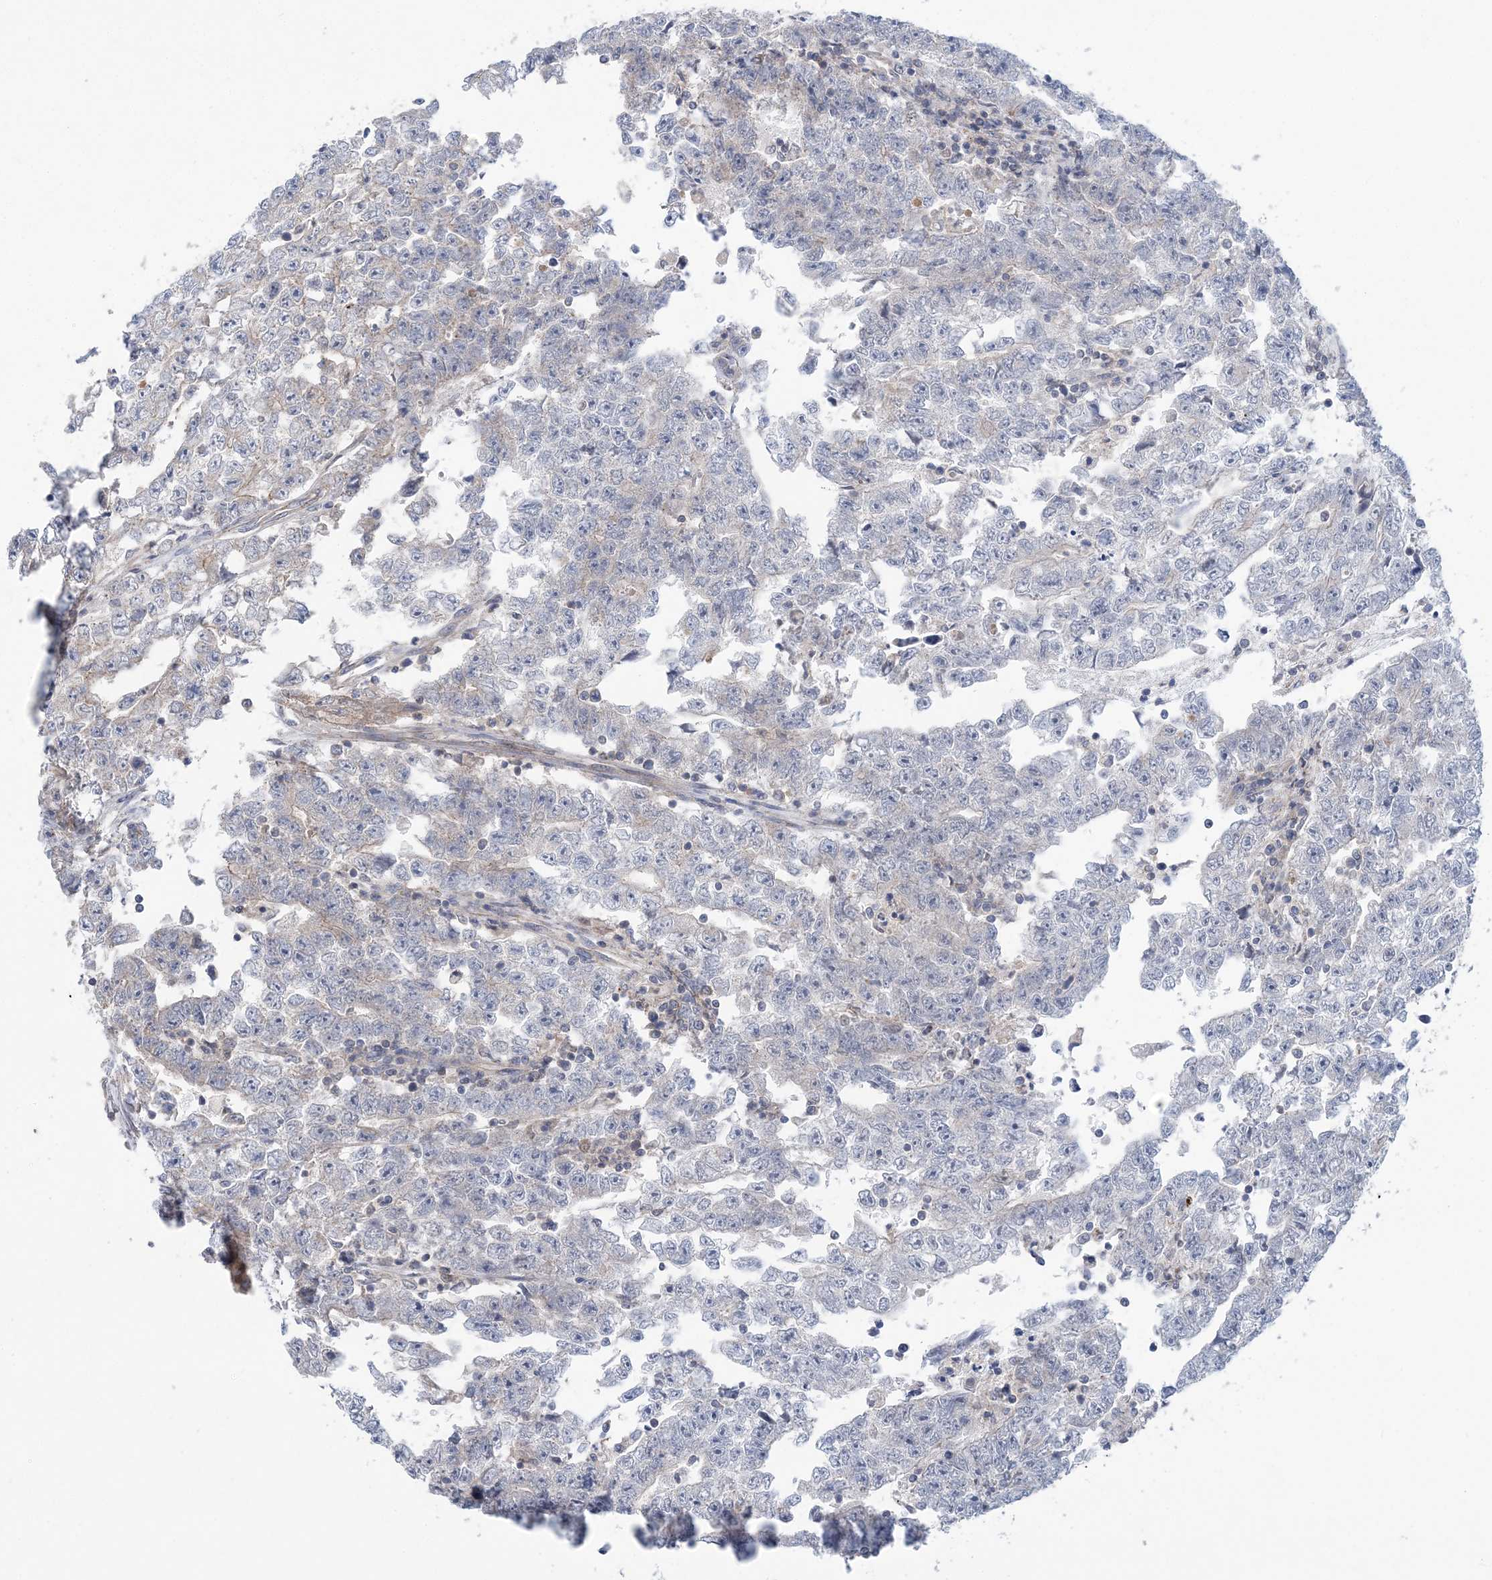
{"staining": {"intensity": "negative", "quantity": "none", "location": "none"}, "tissue": "testis cancer", "cell_type": "Tumor cells", "image_type": "cancer", "snomed": [{"axis": "morphology", "description": "Carcinoma, Embryonal, NOS"}, {"axis": "topography", "description": "Testis"}], "caption": "Tumor cells are negative for brown protein staining in embryonal carcinoma (testis). (Stains: DAB IHC with hematoxylin counter stain, Microscopy: brightfield microscopy at high magnification).", "gene": "COPE", "patient": {"sex": "male", "age": 25}}